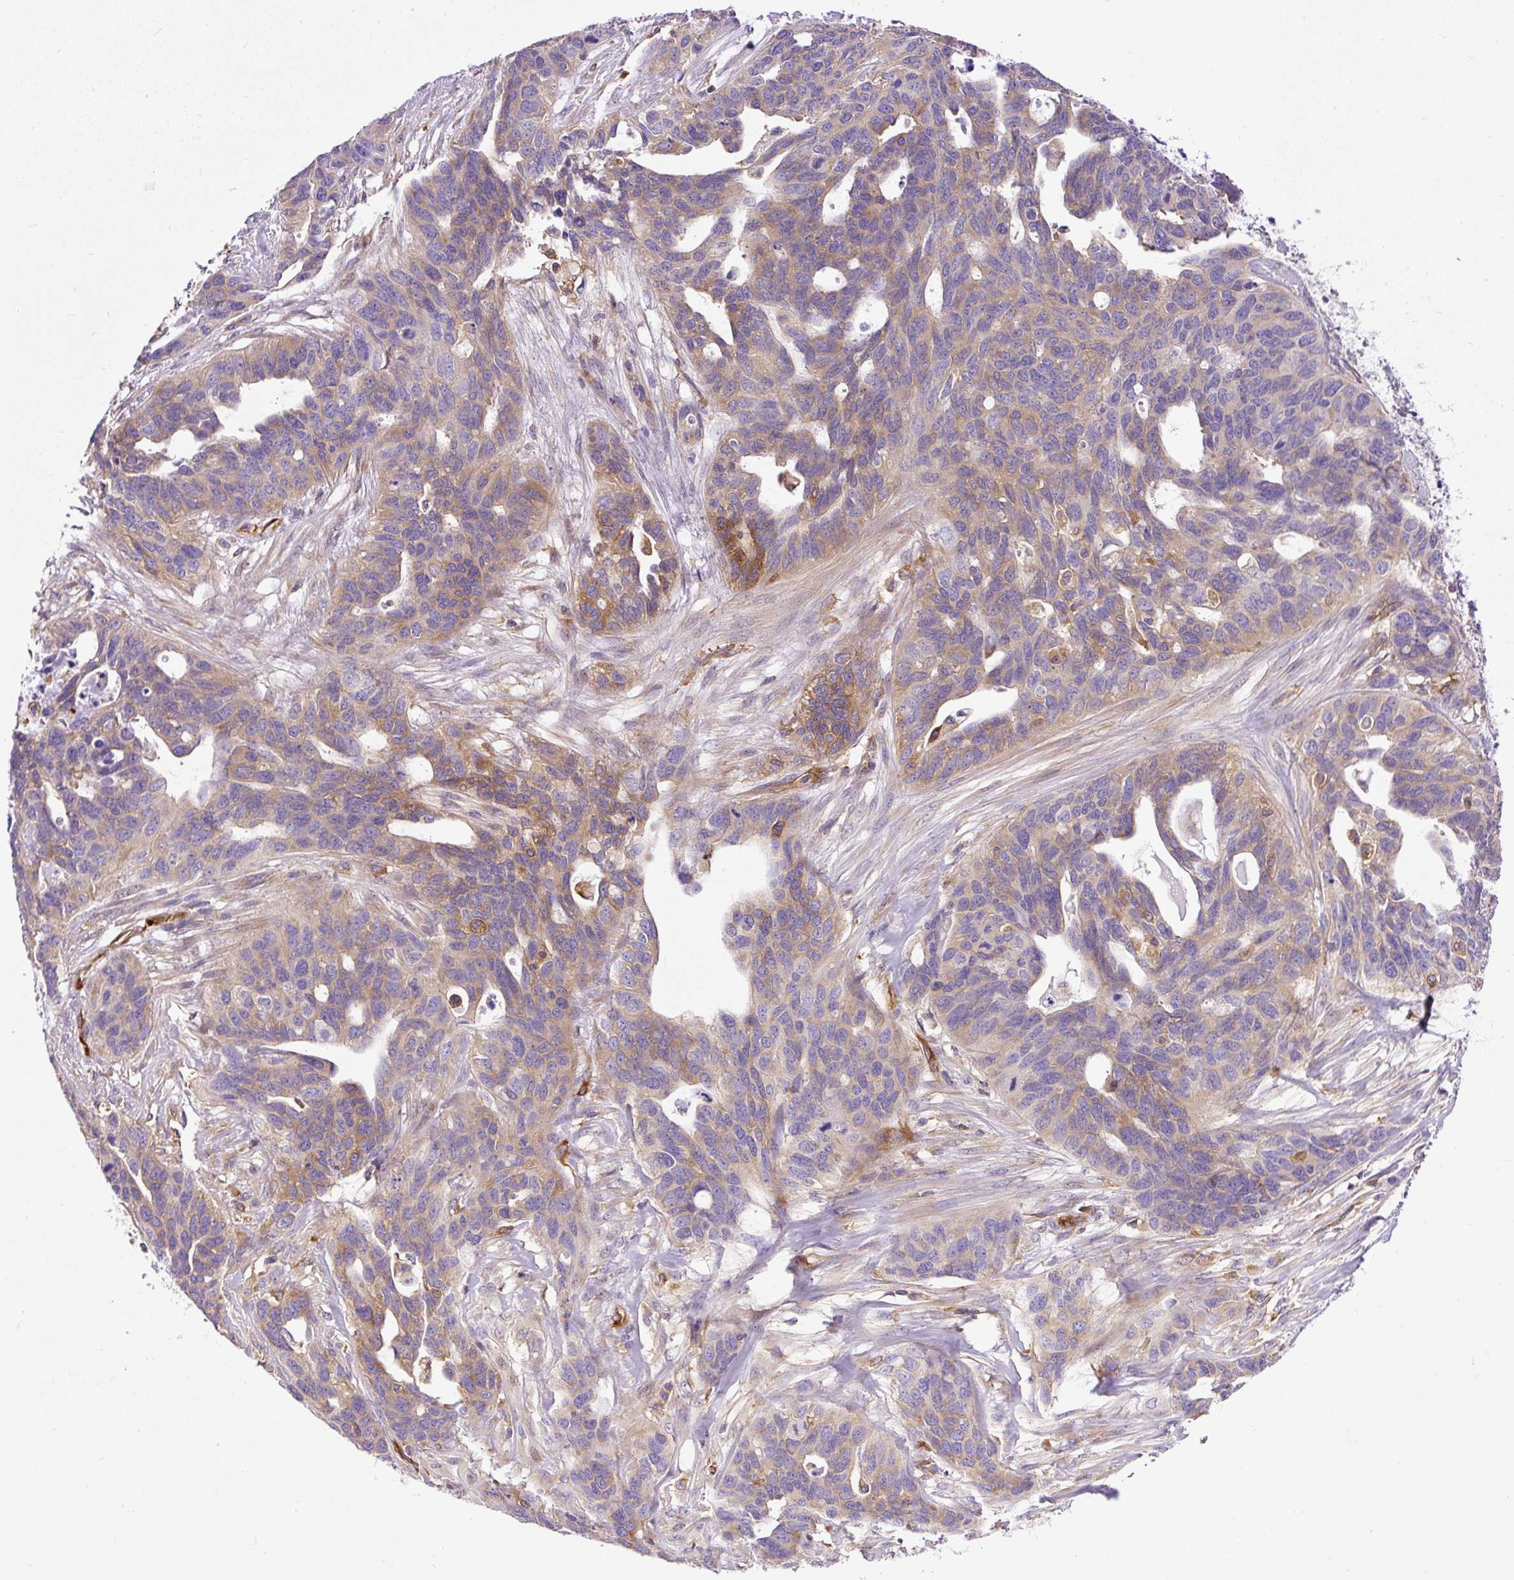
{"staining": {"intensity": "moderate", "quantity": "<25%", "location": "cytoplasmic/membranous"}, "tissue": "ovarian cancer", "cell_type": "Tumor cells", "image_type": "cancer", "snomed": [{"axis": "morphology", "description": "Cystadenocarcinoma, serous, NOS"}, {"axis": "topography", "description": "Ovary"}], "caption": "IHC (DAB) staining of ovarian serous cystadenocarcinoma displays moderate cytoplasmic/membranous protein positivity in about <25% of tumor cells.", "gene": "MAP1S", "patient": {"sex": "female", "age": 64}}